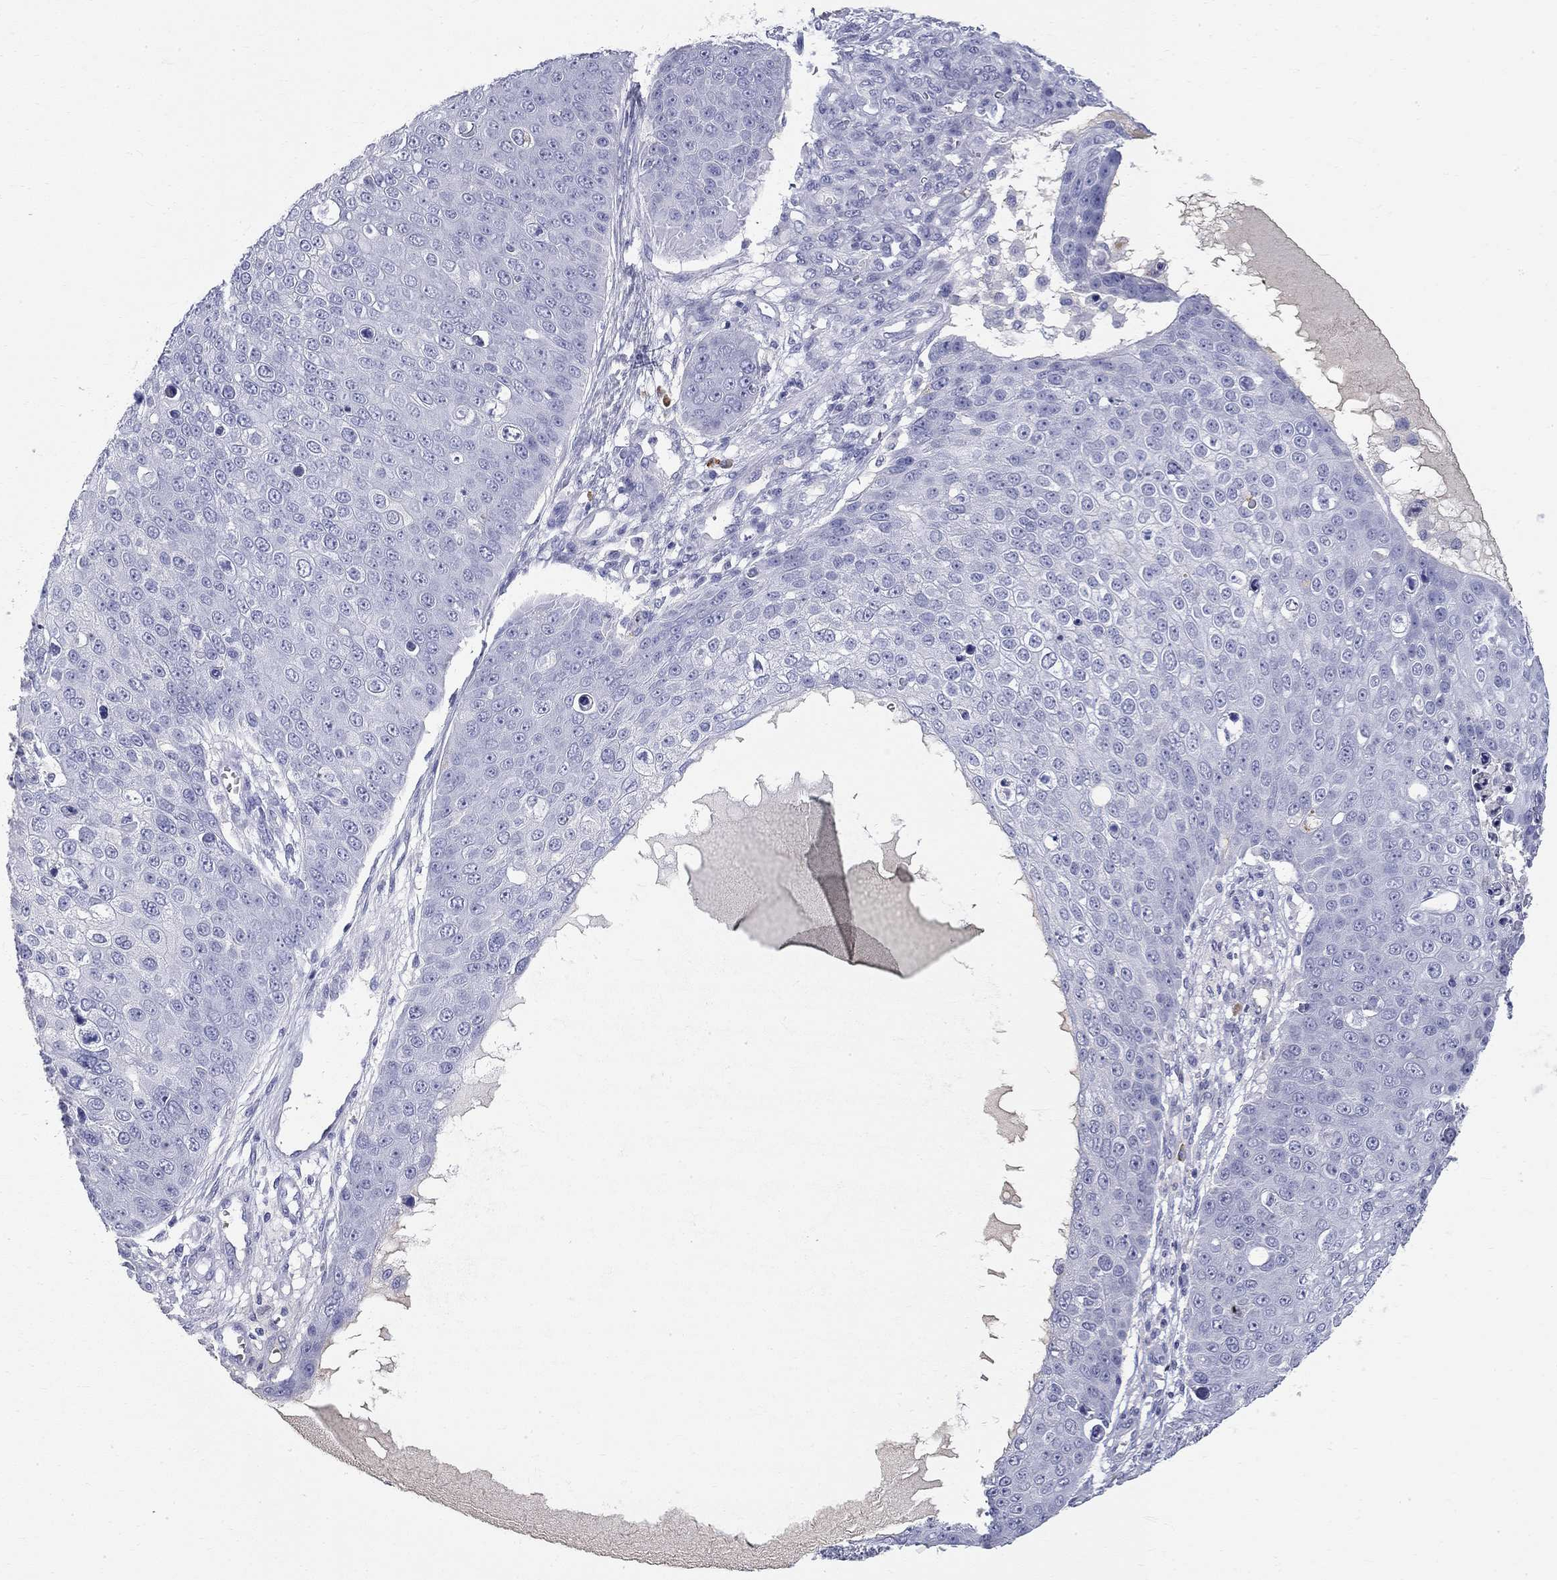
{"staining": {"intensity": "negative", "quantity": "none", "location": "none"}, "tissue": "skin cancer", "cell_type": "Tumor cells", "image_type": "cancer", "snomed": [{"axis": "morphology", "description": "Squamous cell carcinoma, NOS"}, {"axis": "topography", "description": "Skin"}], "caption": "The micrograph shows no staining of tumor cells in squamous cell carcinoma (skin). The staining was performed using DAB (3,3'-diaminobenzidine) to visualize the protein expression in brown, while the nuclei were stained in blue with hematoxylin (Magnification: 20x).", "gene": "PHOX2B", "patient": {"sex": "male", "age": 71}}